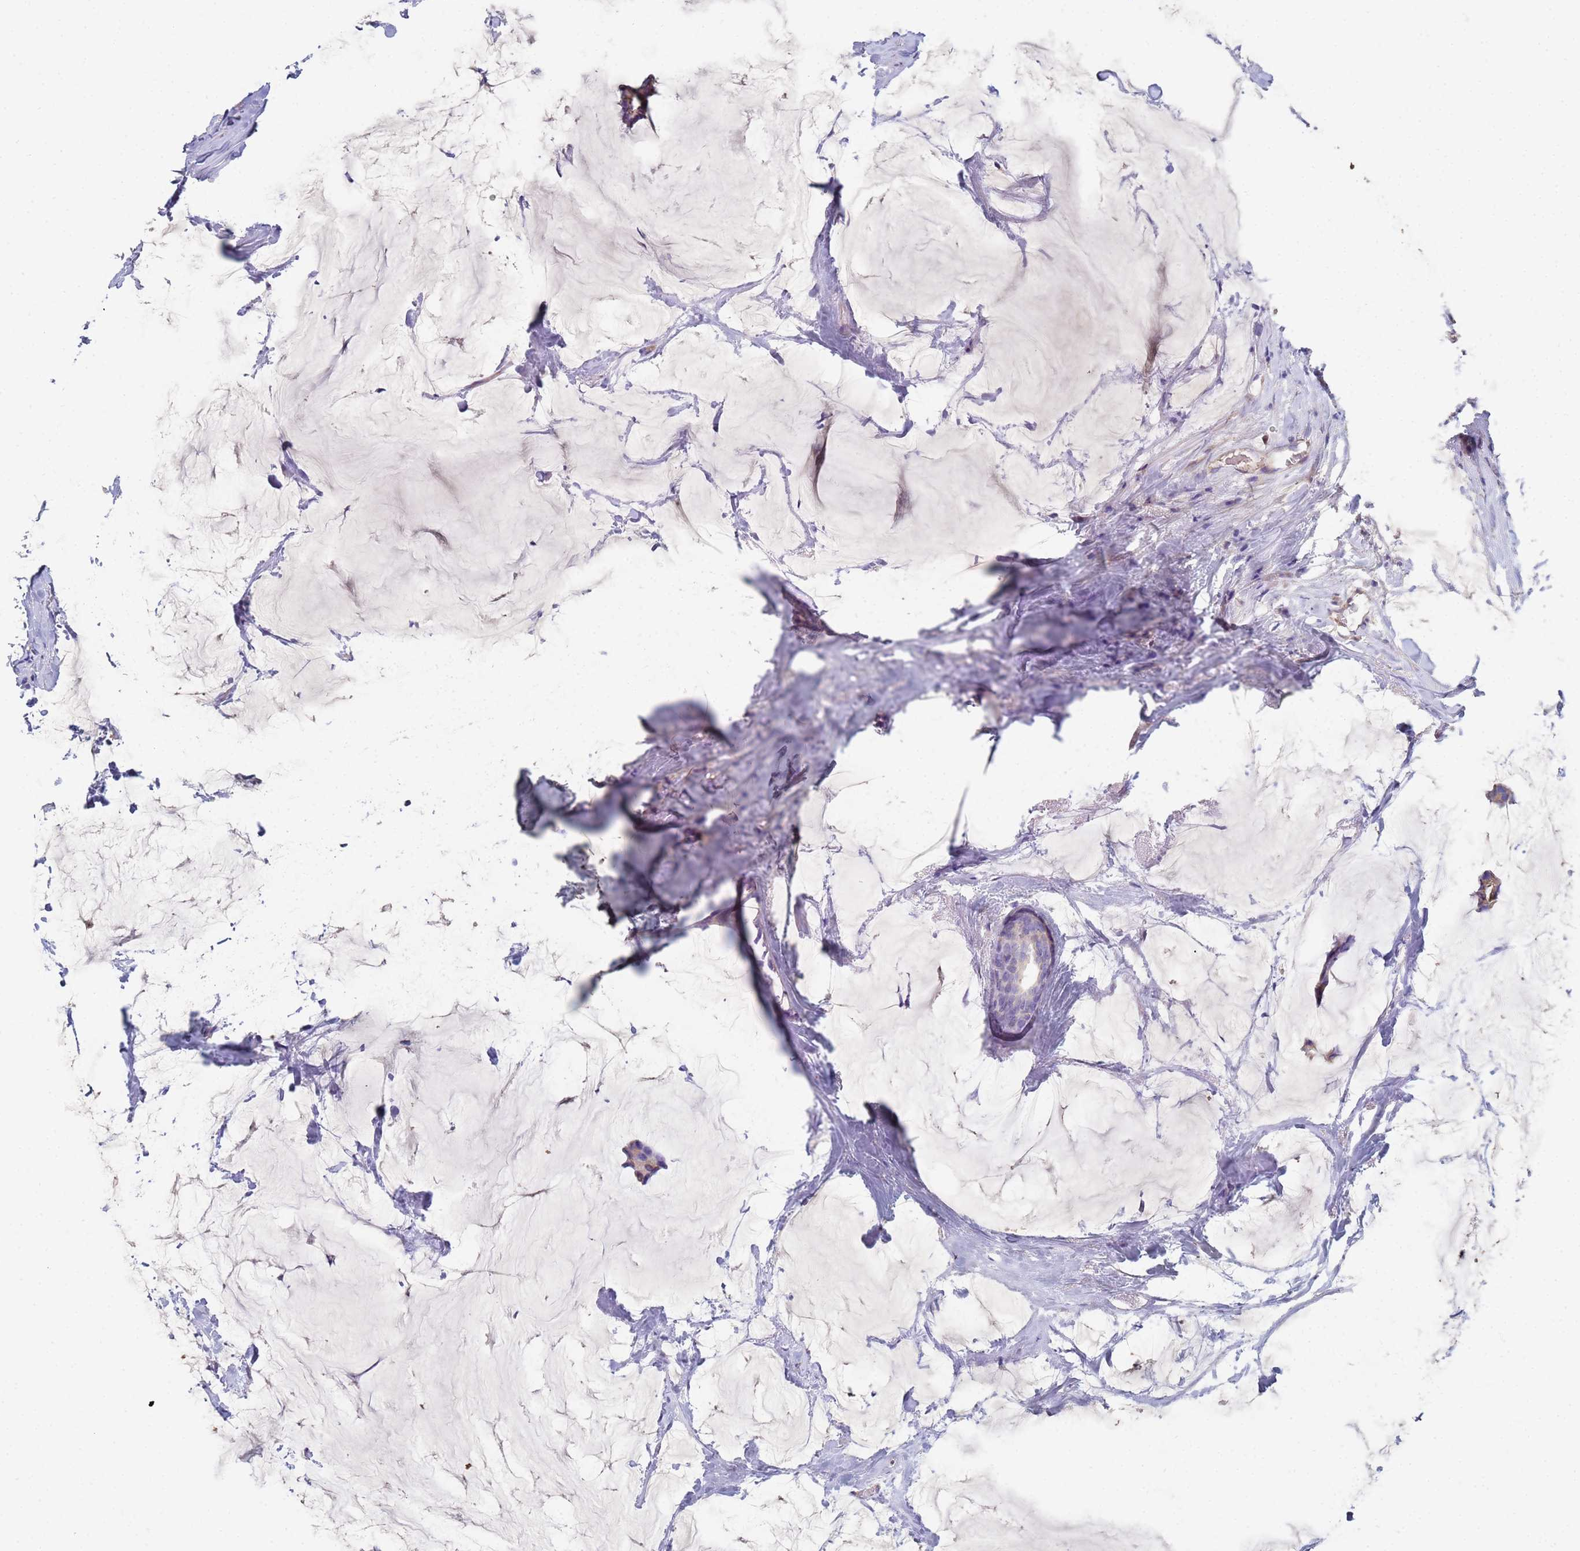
{"staining": {"intensity": "negative", "quantity": "none", "location": "none"}, "tissue": "breast cancer", "cell_type": "Tumor cells", "image_type": "cancer", "snomed": [{"axis": "morphology", "description": "Duct carcinoma"}, {"axis": "topography", "description": "Breast"}], "caption": "Breast cancer (infiltrating ductal carcinoma) stained for a protein using immunohistochemistry displays no expression tumor cells.", "gene": "ABCA8", "patient": {"sex": "female", "age": 93}}